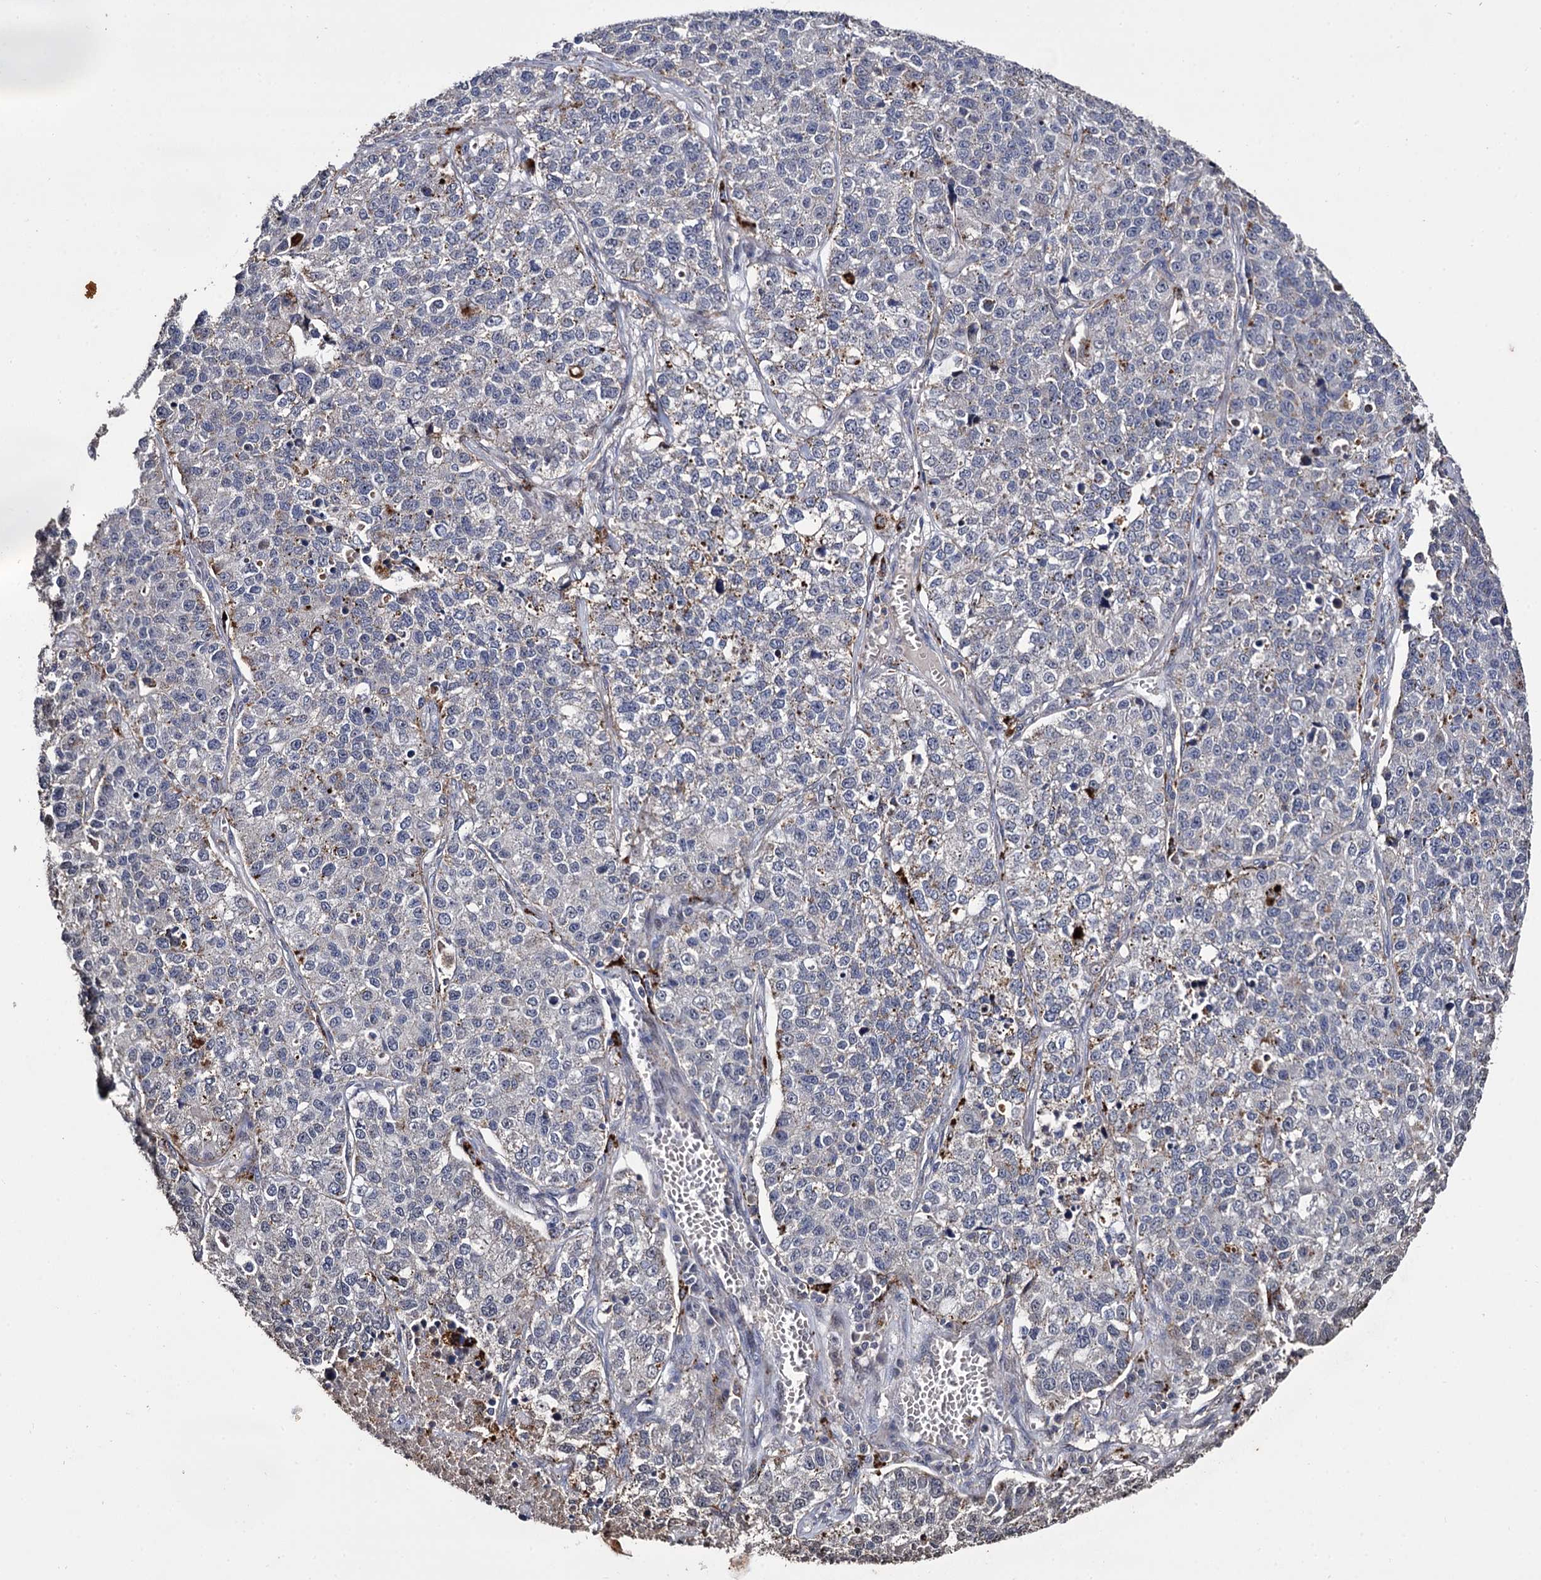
{"staining": {"intensity": "negative", "quantity": "none", "location": "none"}, "tissue": "lung cancer", "cell_type": "Tumor cells", "image_type": "cancer", "snomed": [{"axis": "morphology", "description": "Adenocarcinoma, NOS"}, {"axis": "topography", "description": "Lung"}], "caption": "Lung cancer (adenocarcinoma) stained for a protein using immunohistochemistry (IHC) reveals no positivity tumor cells.", "gene": "MICAL2", "patient": {"sex": "male", "age": 49}}